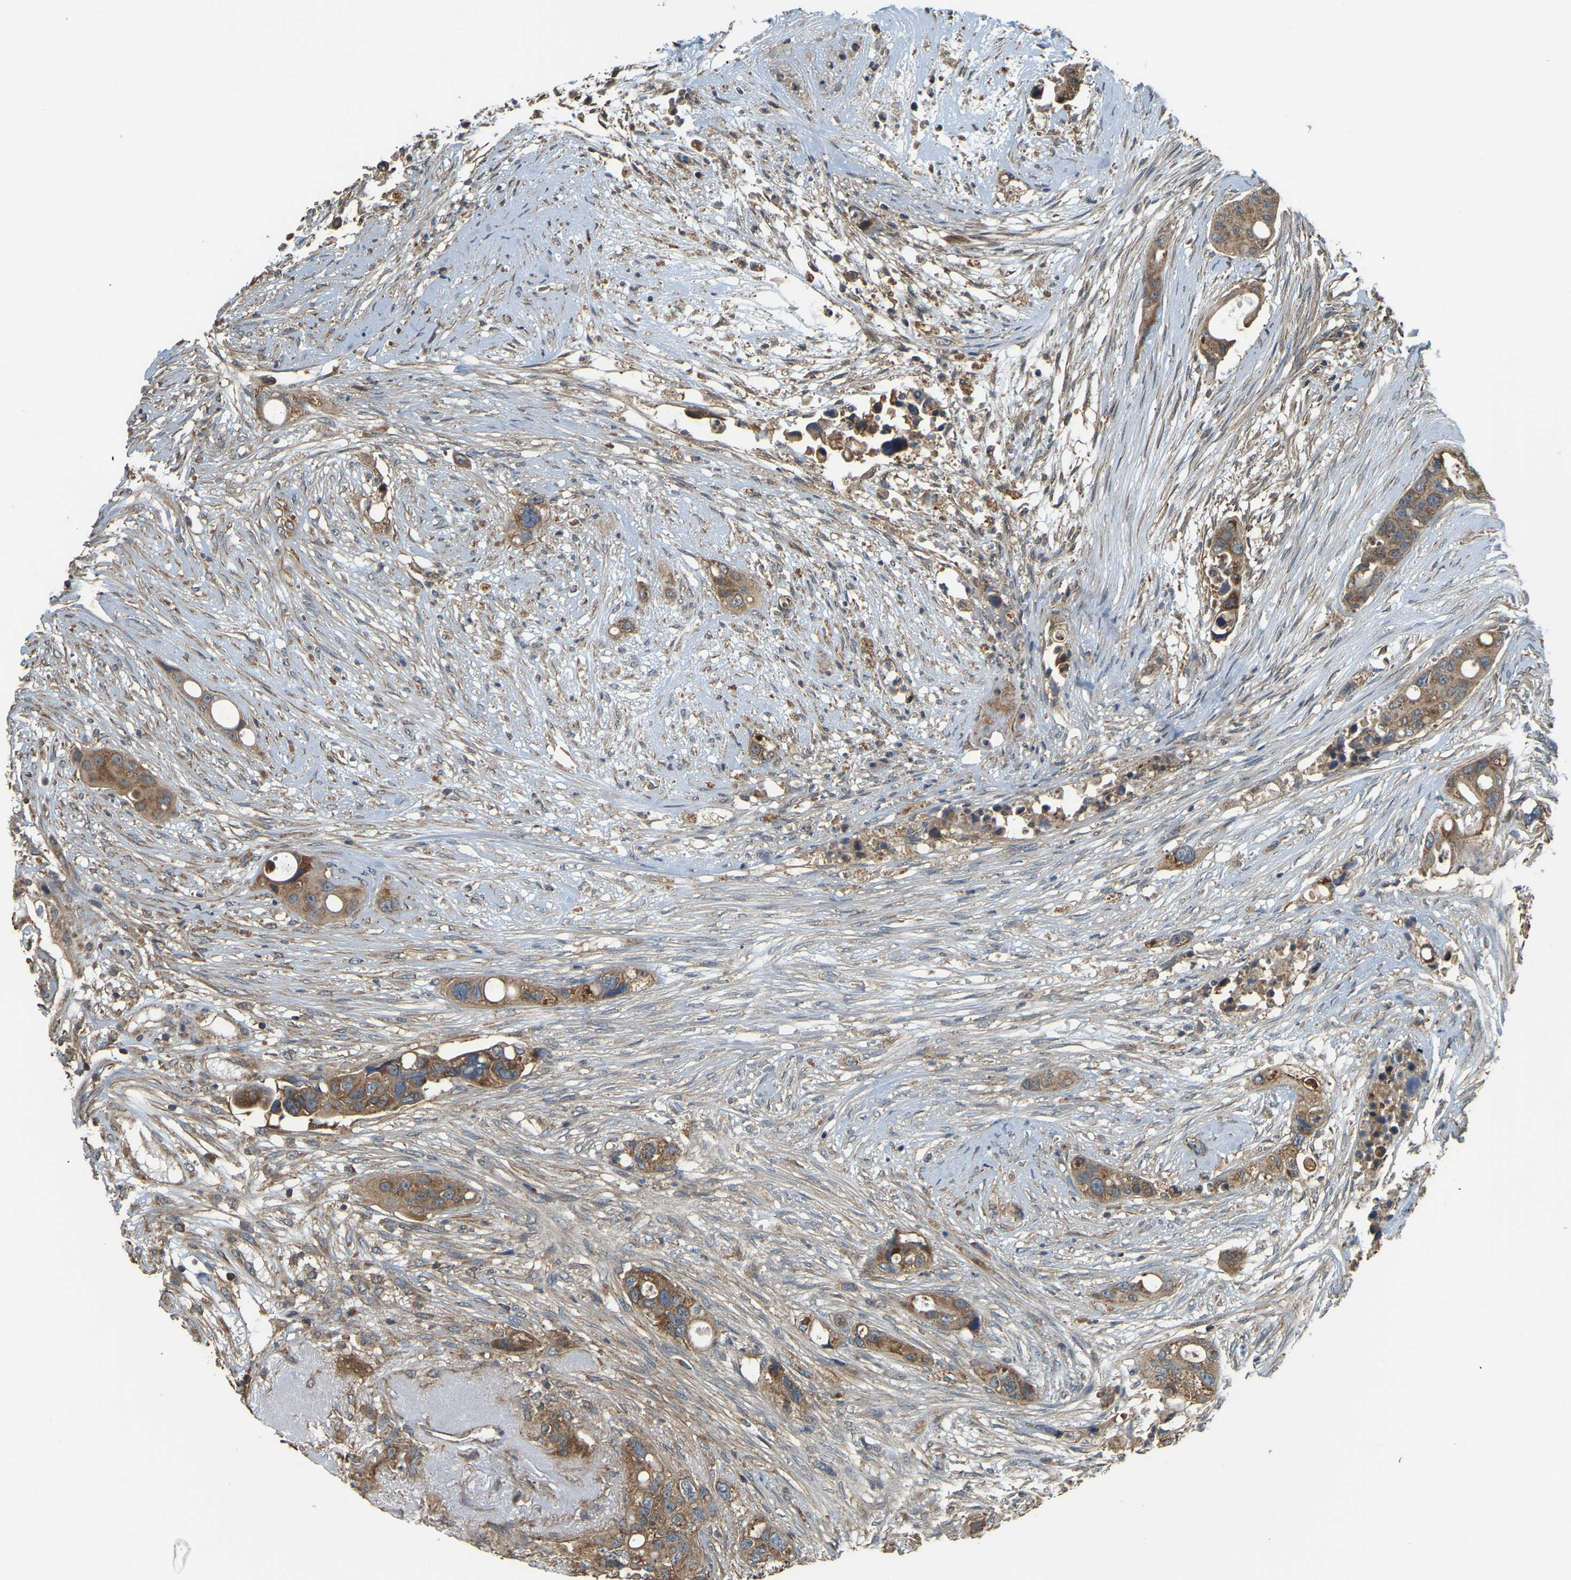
{"staining": {"intensity": "moderate", "quantity": ">75%", "location": "cytoplasmic/membranous"}, "tissue": "colorectal cancer", "cell_type": "Tumor cells", "image_type": "cancer", "snomed": [{"axis": "morphology", "description": "Adenocarcinoma, NOS"}, {"axis": "topography", "description": "Colon"}], "caption": "Protein expression analysis of colorectal adenocarcinoma reveals moderate cytoplasmic/membranous expression in approximately >75% of tumor cells.", "gene": "GNG2", "patient": {"sex": "female", "age": 57}}